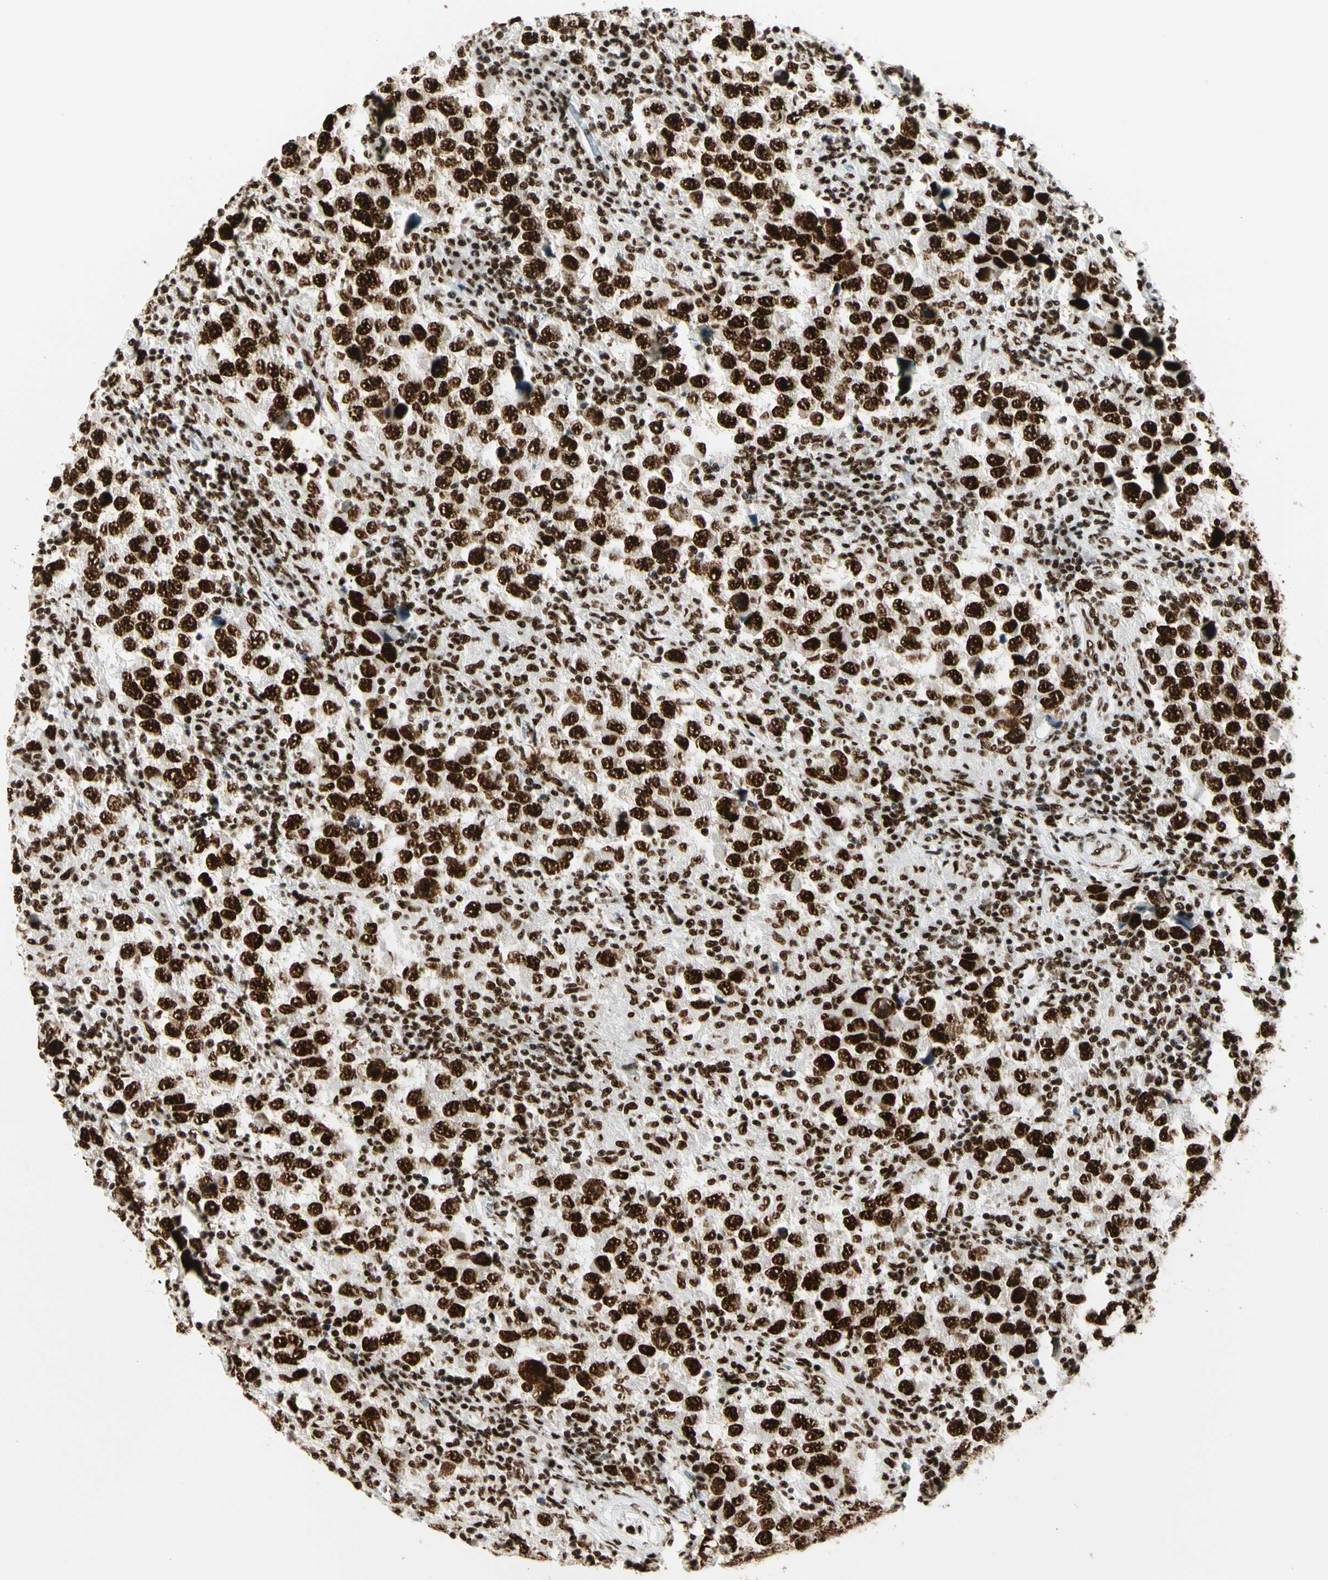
{"staining": {"intensity": "strong", "quantity": ">75%", "location": "nuclear"}, "tissue": "testis cancer", "cell_type": "Tumor cells", "image_type": "cancer", "snomed": [{"axis": "morphology", "description": "Carcinoma, Embryonal, NOS"}, {"axis": "topography", "description": "Testis"}], "caption": "Human testis cancer stained for a protein (brown) demonstrates strong nuclear positive expression in about >75% of tumor cells.", "gene": "CCAR1", "patient": {"sex": "male", "age": 21}}